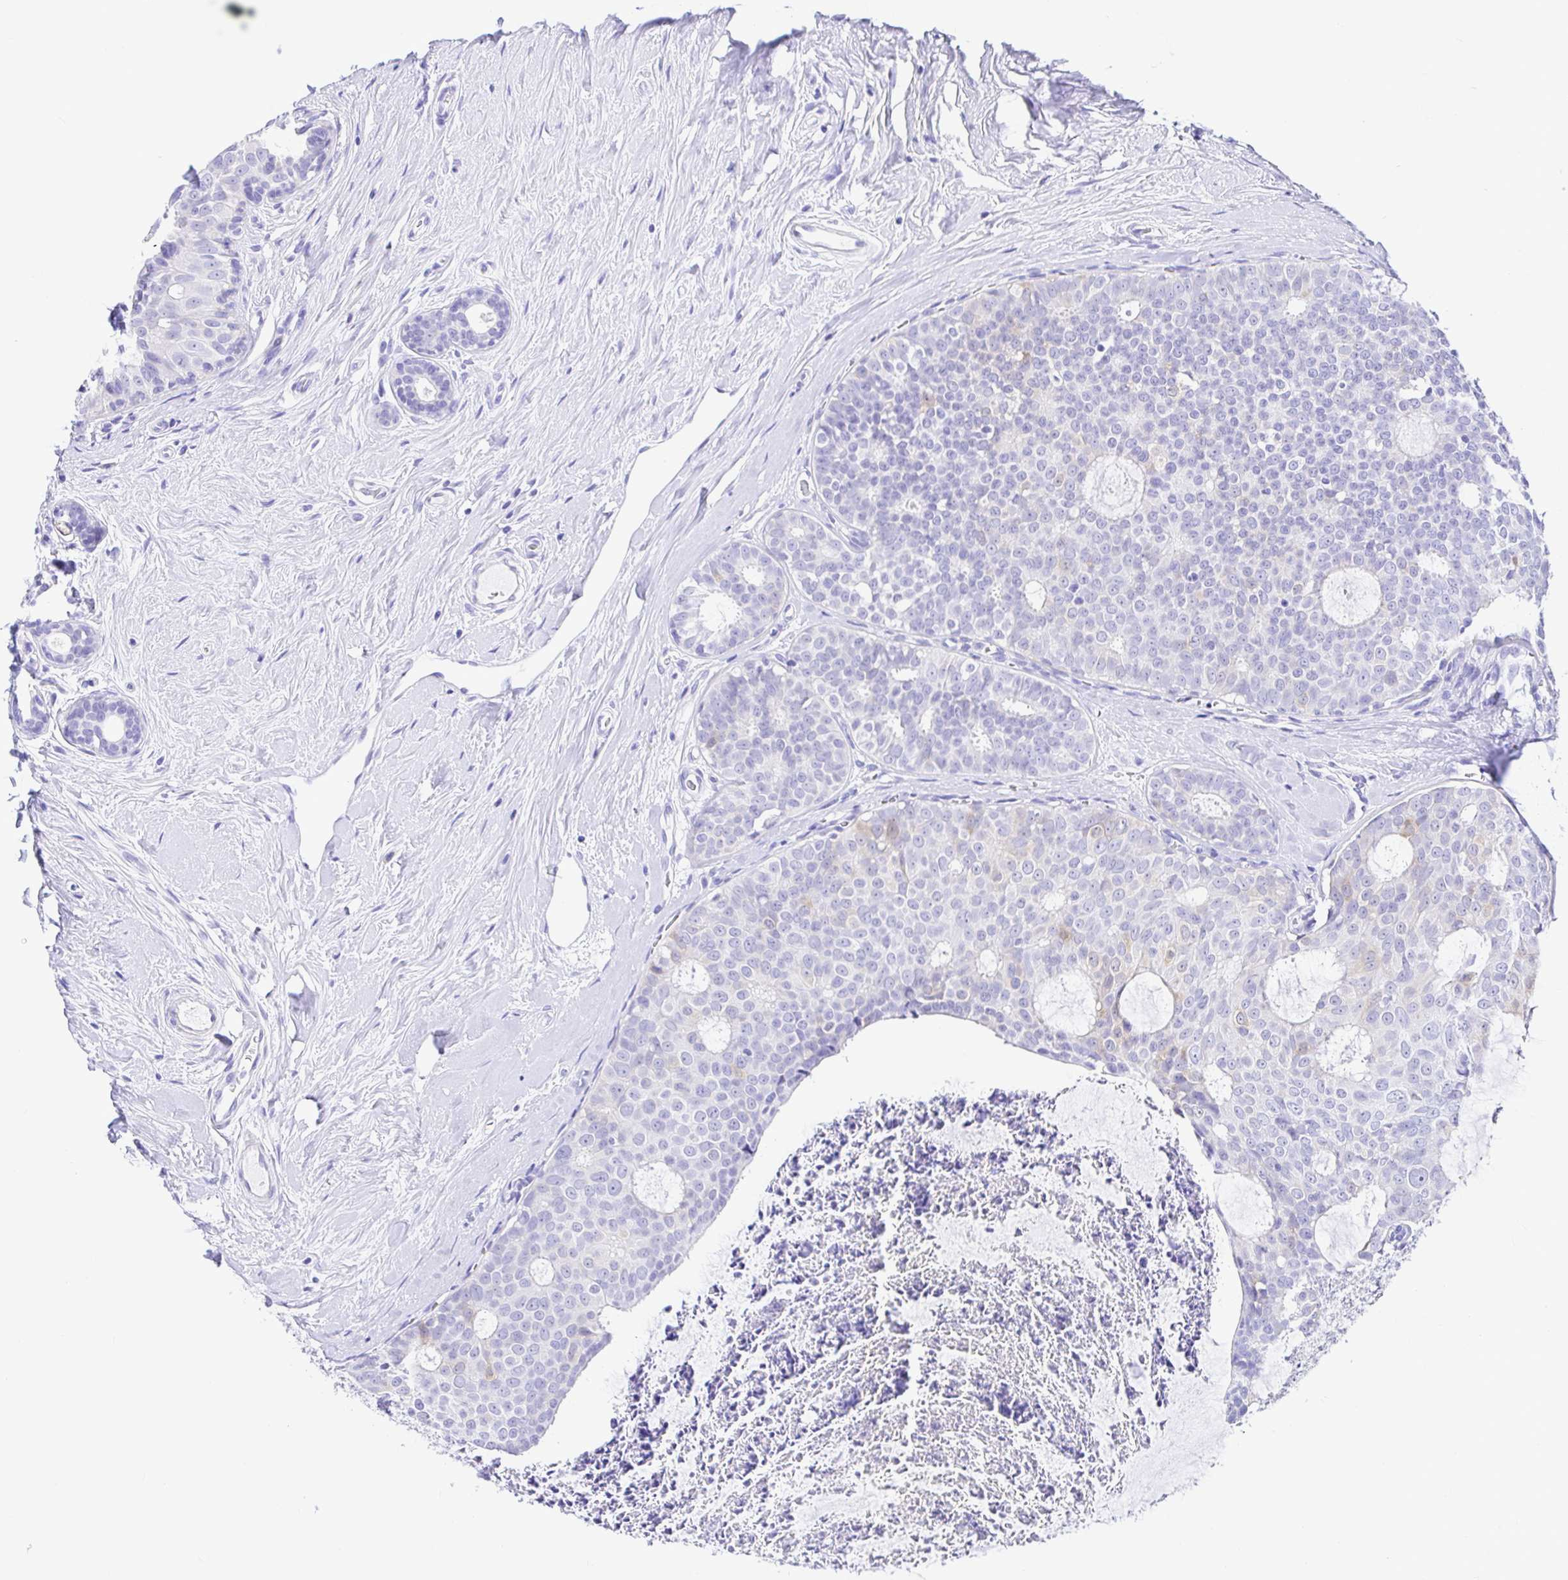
{"staining": {"intensity": "moderate", "quantity": "<25%", "location": "cytoplasmic/membranous"}, "tissue": "breast cancer", "cell_type": "Tumor cells", "image_type": "cancer", "snomed": [{"axis": "morphology", "description": "Duct carcinoma"}, {"axis": "topography", "description": "Breast"}], "caption": "DAB (3,3'-diaminobenzidine) immunohistochemical staining of breast cancer (infiltrating ductal carcinoma) shows moderate cytoplasmic/membranous protein positivity in approximately <25% of tumor cells.", "gene": "BACE2", "patient": {"sex": "female", "age": 45}}